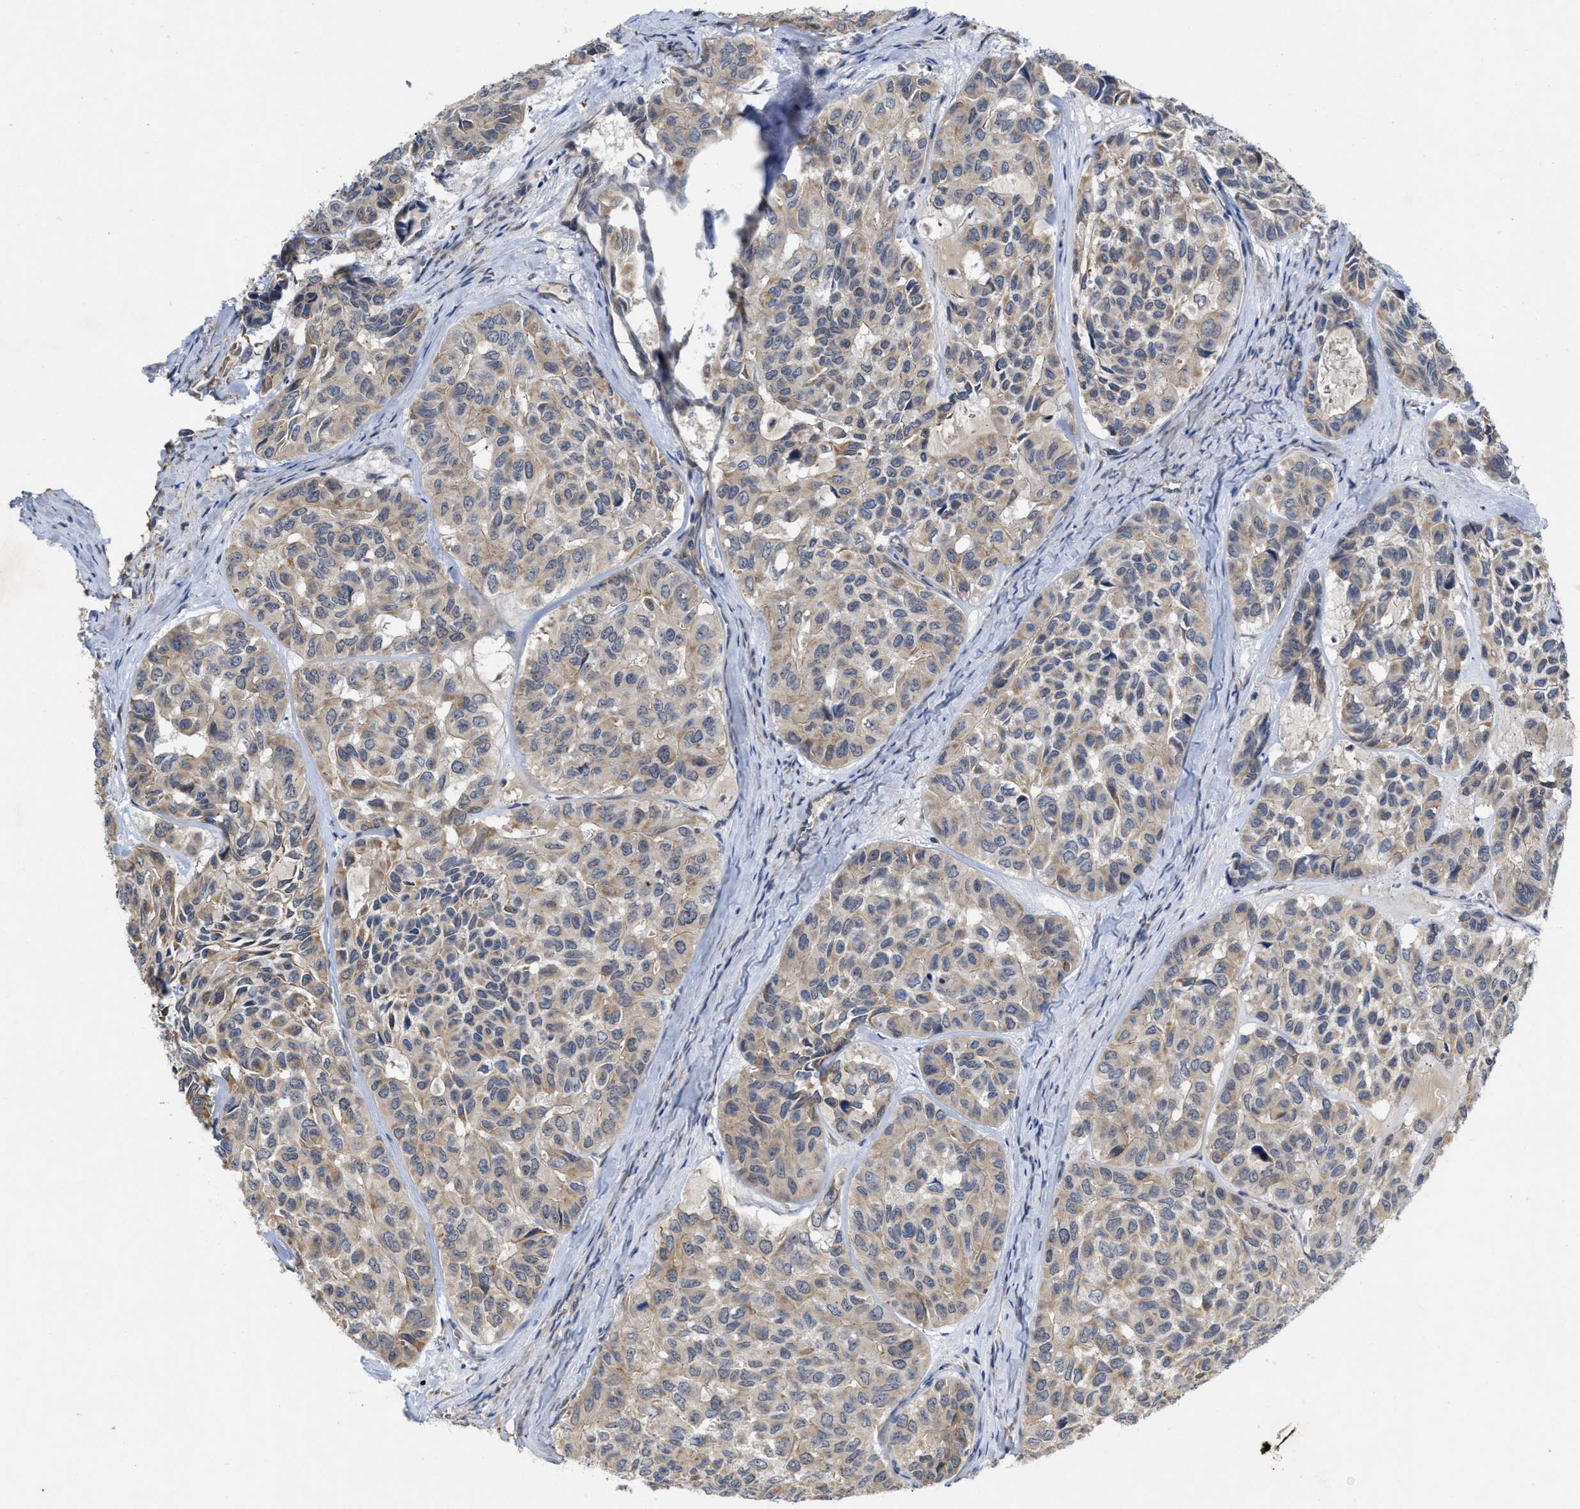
{"staining": {"intensity": "weak", "quantity": "25%-75%", "location": "cytoplasmic/membranous"}, "tissue": "head and neck cancer", "cell_type": "Tumor cells", "image_type": "cancer", "snomed": [{"axis": "morphology", "description": "Adenocarcinoma, NOS"}, {"axis": "topography", "description": "Salivary gland, NOS"}, {"axis": "topography", "description": "Head-Neck"}], "caption": "Approximately 25%-75% of tumor cells in human head and neck cancer demonstrate weak cytoplasmic/membranous protein positivity as visualized by brown immunohistochemical staining.", "gene": "ARHGEF26", "patient": {"sex": "female", "age": 76}}